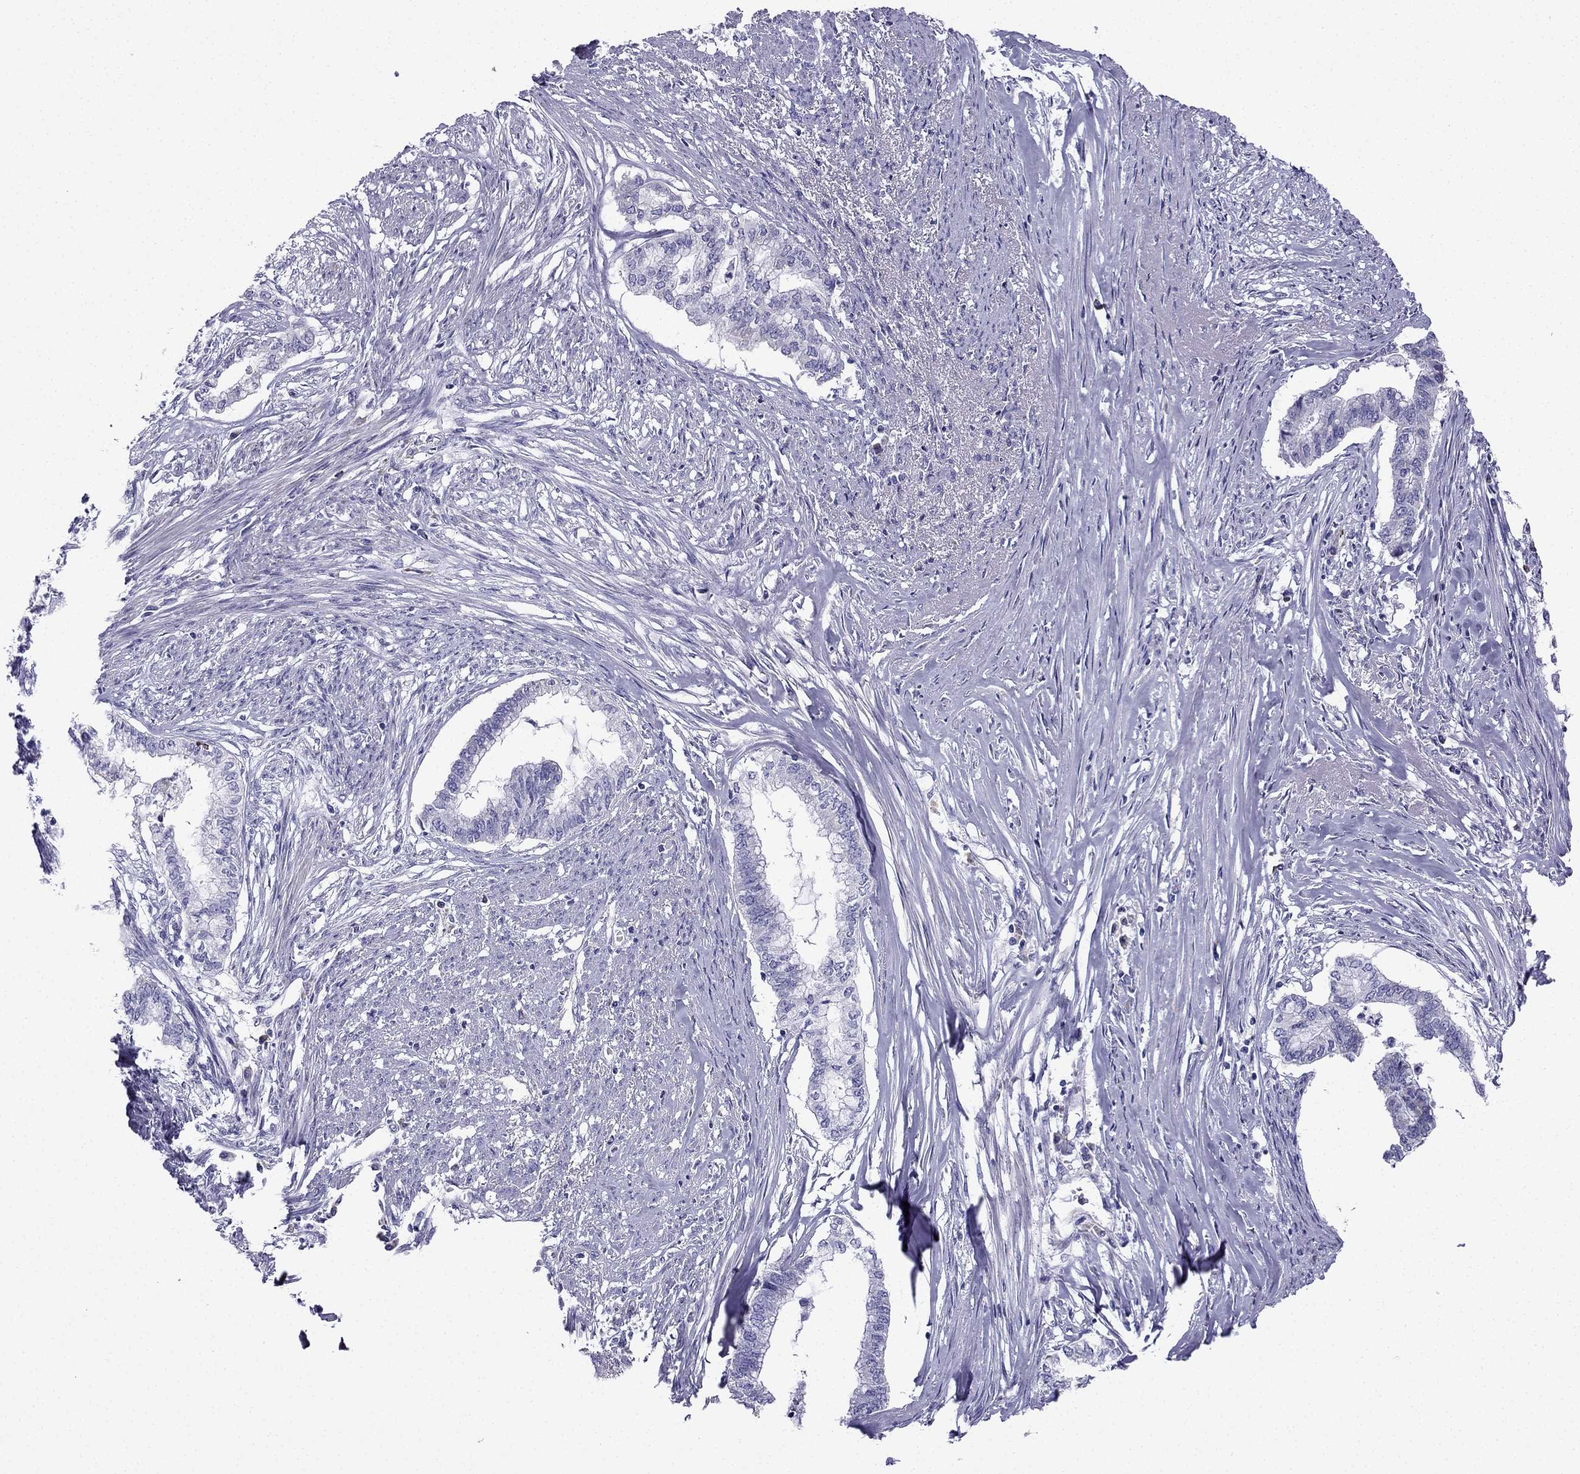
{"staining": {"intensity": "negative", "quantity": "none", "location": "none"}, "tissue": "endometrial cancer", "cell_type": "Tumor cells", "image_type": "cancer", "snomed": [{"axis": "morphology", "description": "Adenocarcinoma, NOS"}, {"axis": "topography", "description": "Endometrium"}], "caption": "Immunohistochemistry of endometrial adenocarcinoma displays no expression in tumor cells. Nuclei are stained in blue.", "gene": "KIF5A", "patient": {"sex": "female", "age": 79}}